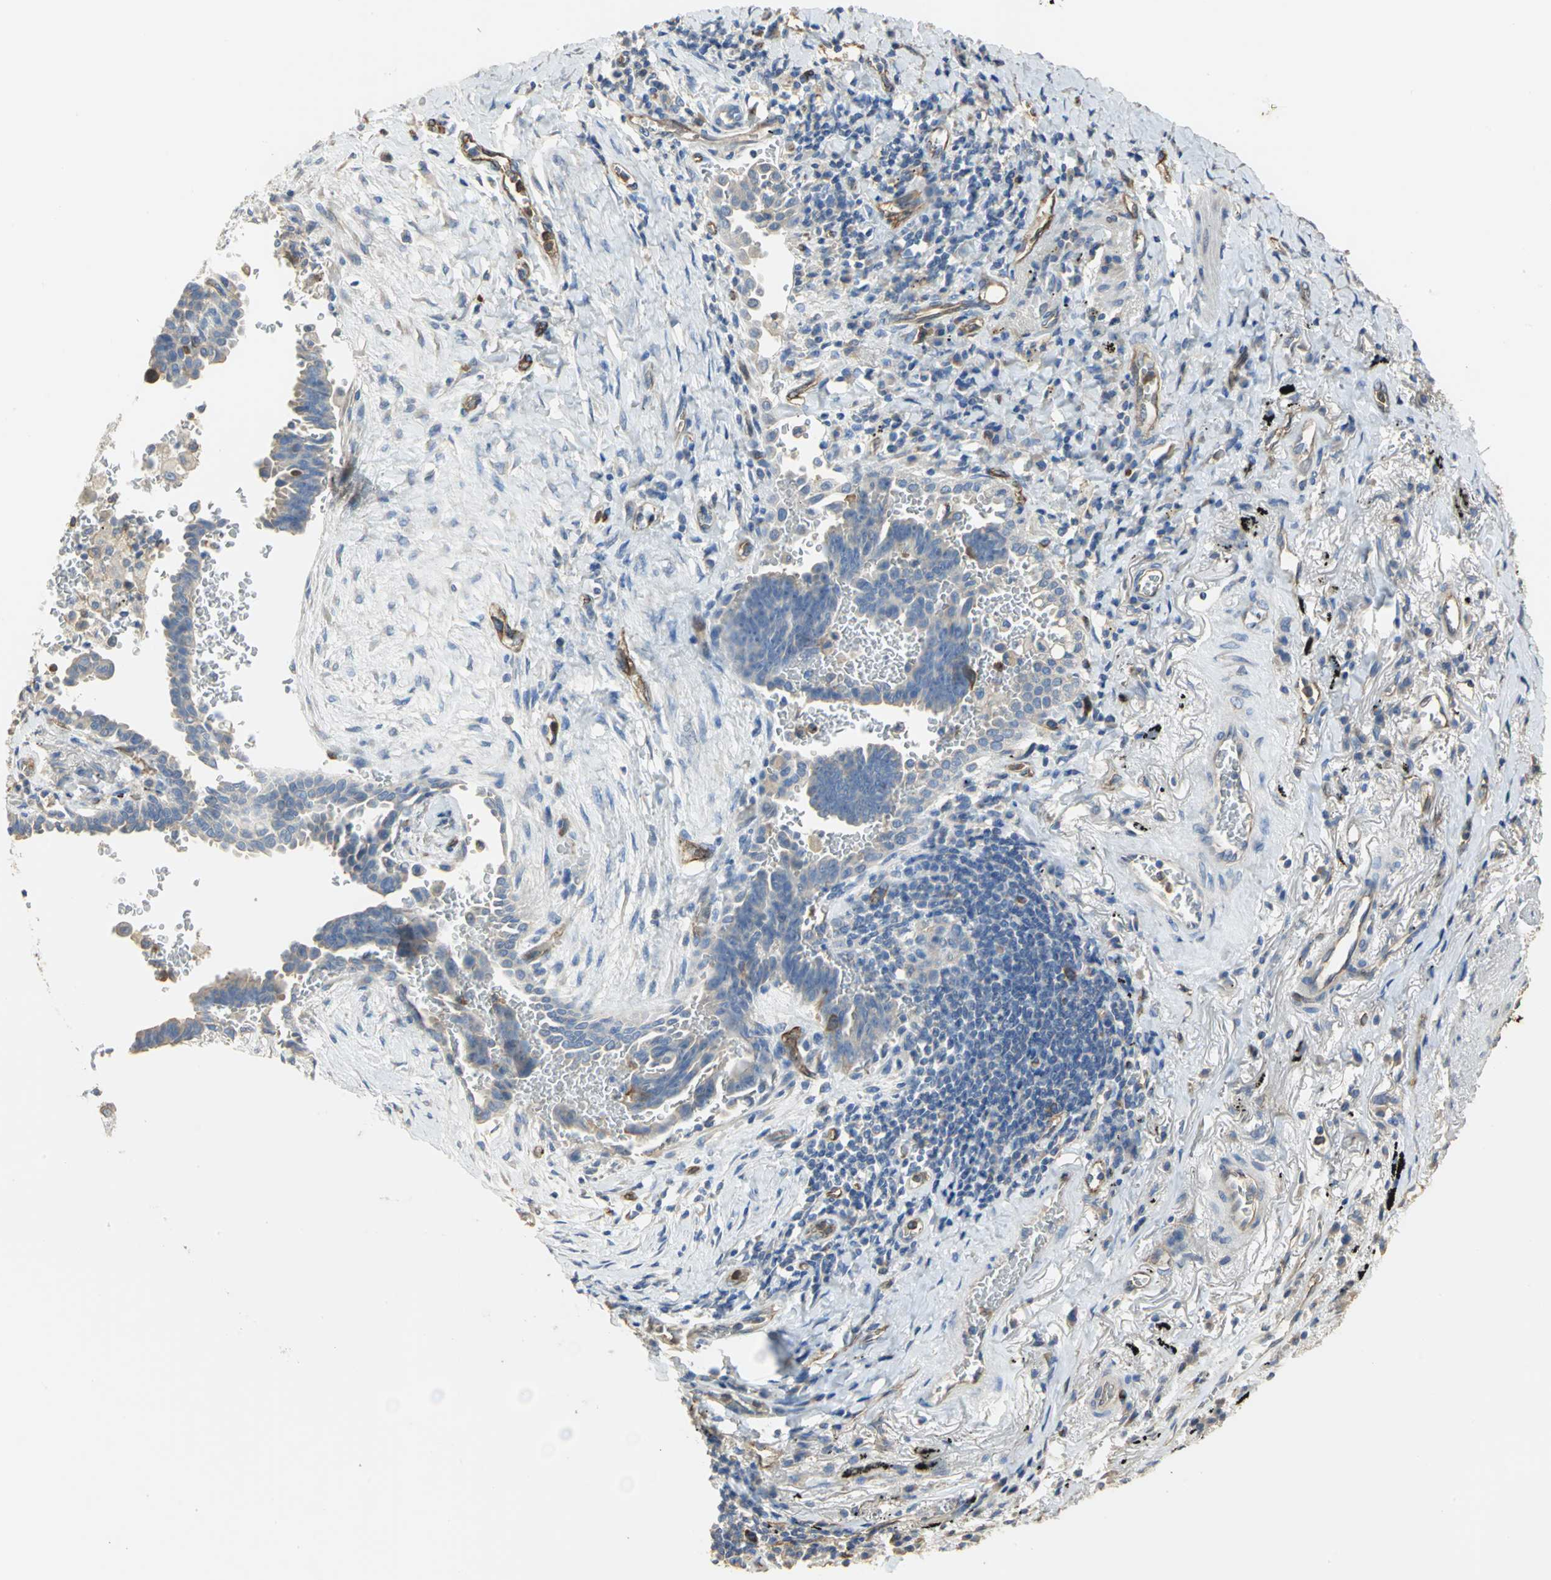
{"staining": {"intensity": "moderate", "quantity": "<25%", "location": "cytoplasmic/membranous"}, "tissue": "lung cancer", "cell_type": "Tumor cells", "image_type": "cancer", "snomed": [{"axis": "morphology", "description": "Adenocarcinoma, NOS"}, {"axis": "topography", "description": "Lung"}], "caption": "Tumor cells show moderate cytoplasmic/membranous expression in approximately <25% of cells in lung cancer.", "gene": "DLGAP5", "patient": {"sex": "female", "age": 64}}